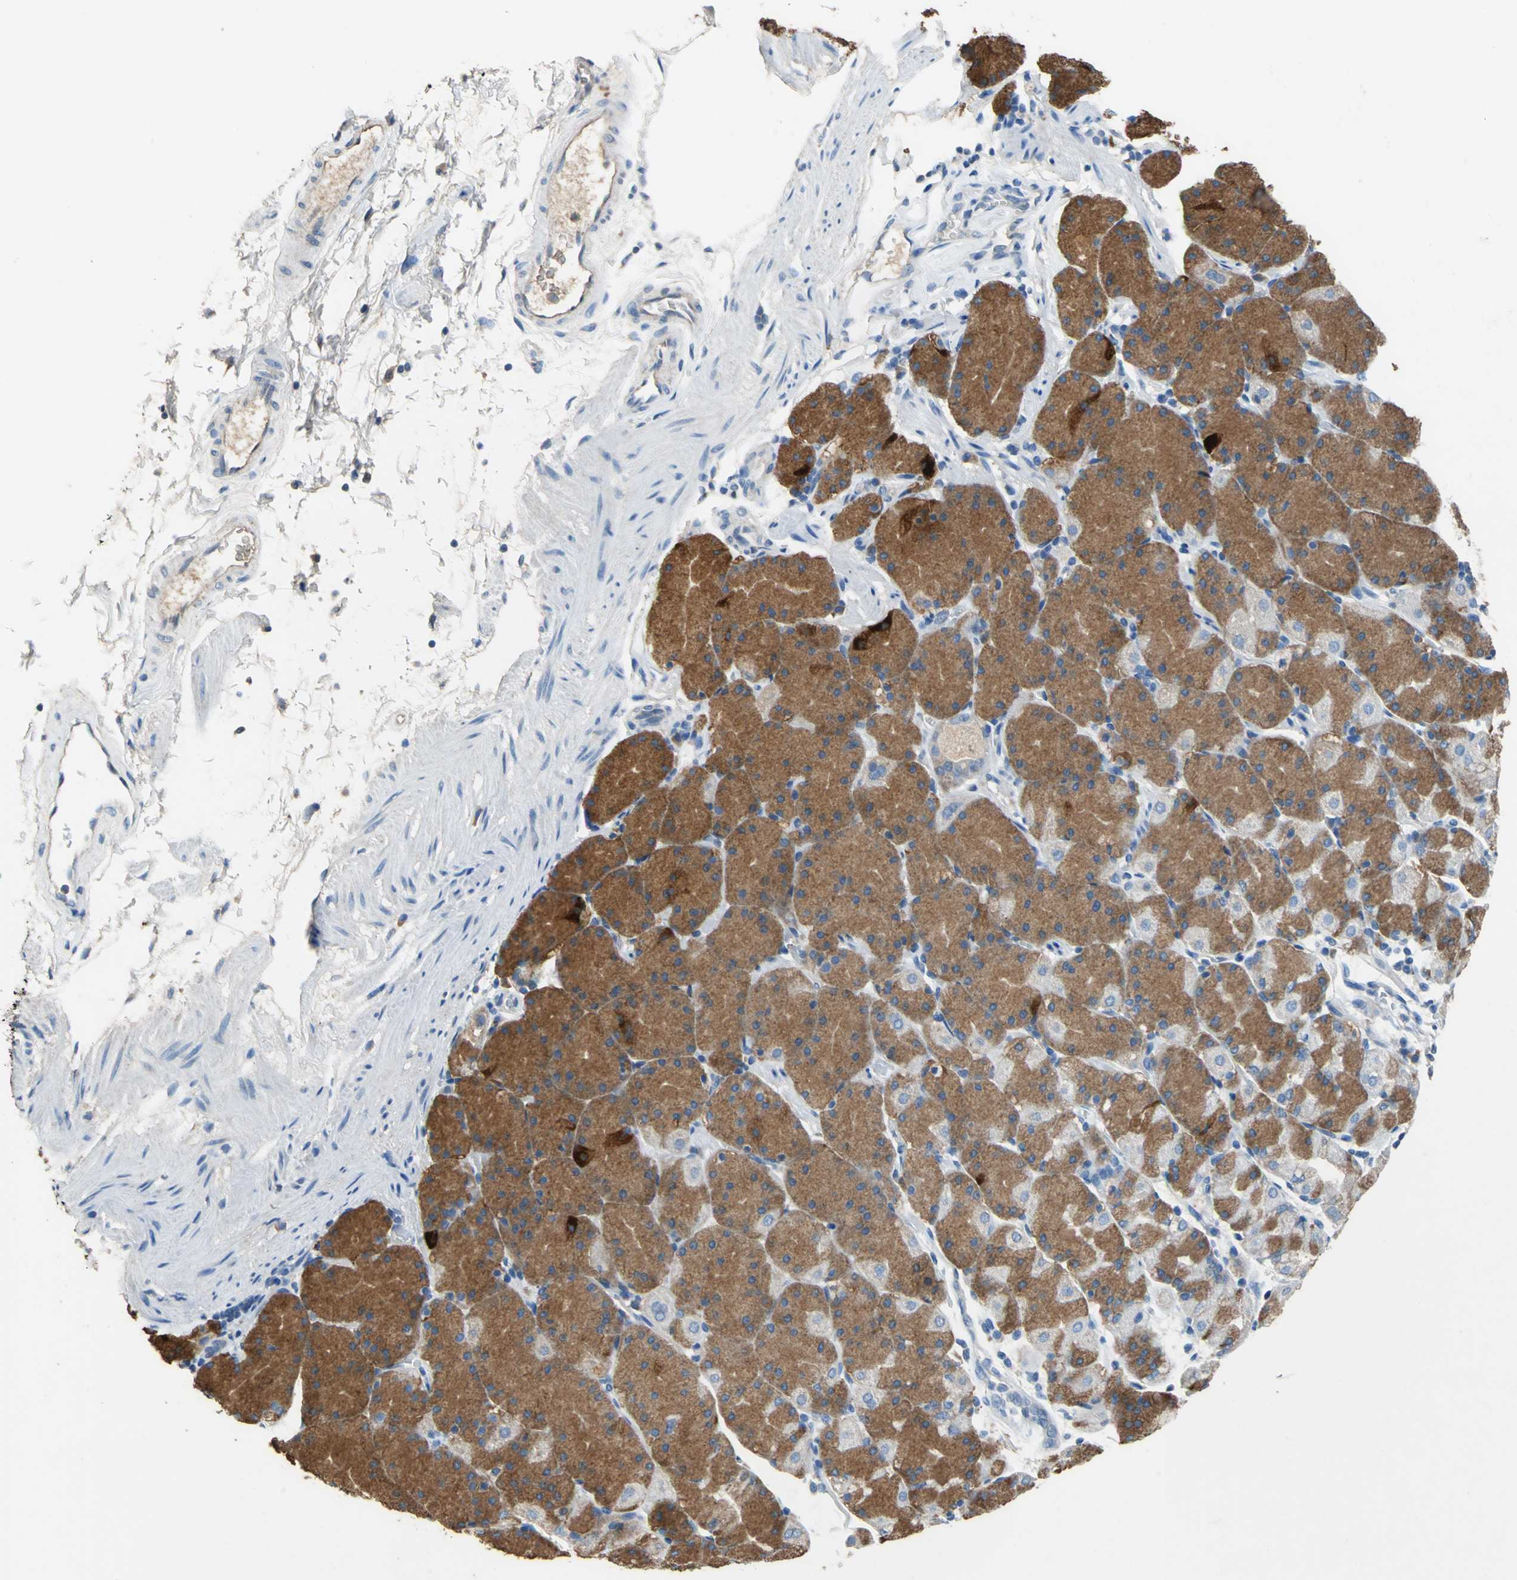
{"staining": {"intensity": "moderate", "quantity": ">75%", "location": "cytoplasmic/membranous"}, "tissue": "stomach", "cell_type": "Glandular cells", "image_type": "normal", "snomed": [{"axis": "morphology", "description": "Normal tissue, NOS"}, {"axis": "topography", "description": "Stomach, upper"}, {"axis": "topography", "description": "Stomach"}], "caption": "Moderate cytoplasmic/membranous staining for a protein is seen in approximately >75% of glandular cells of normal stomach using immunohistochemistry.", "gene": "HEPH", "patient": {"sex": "male", "age": 76}}